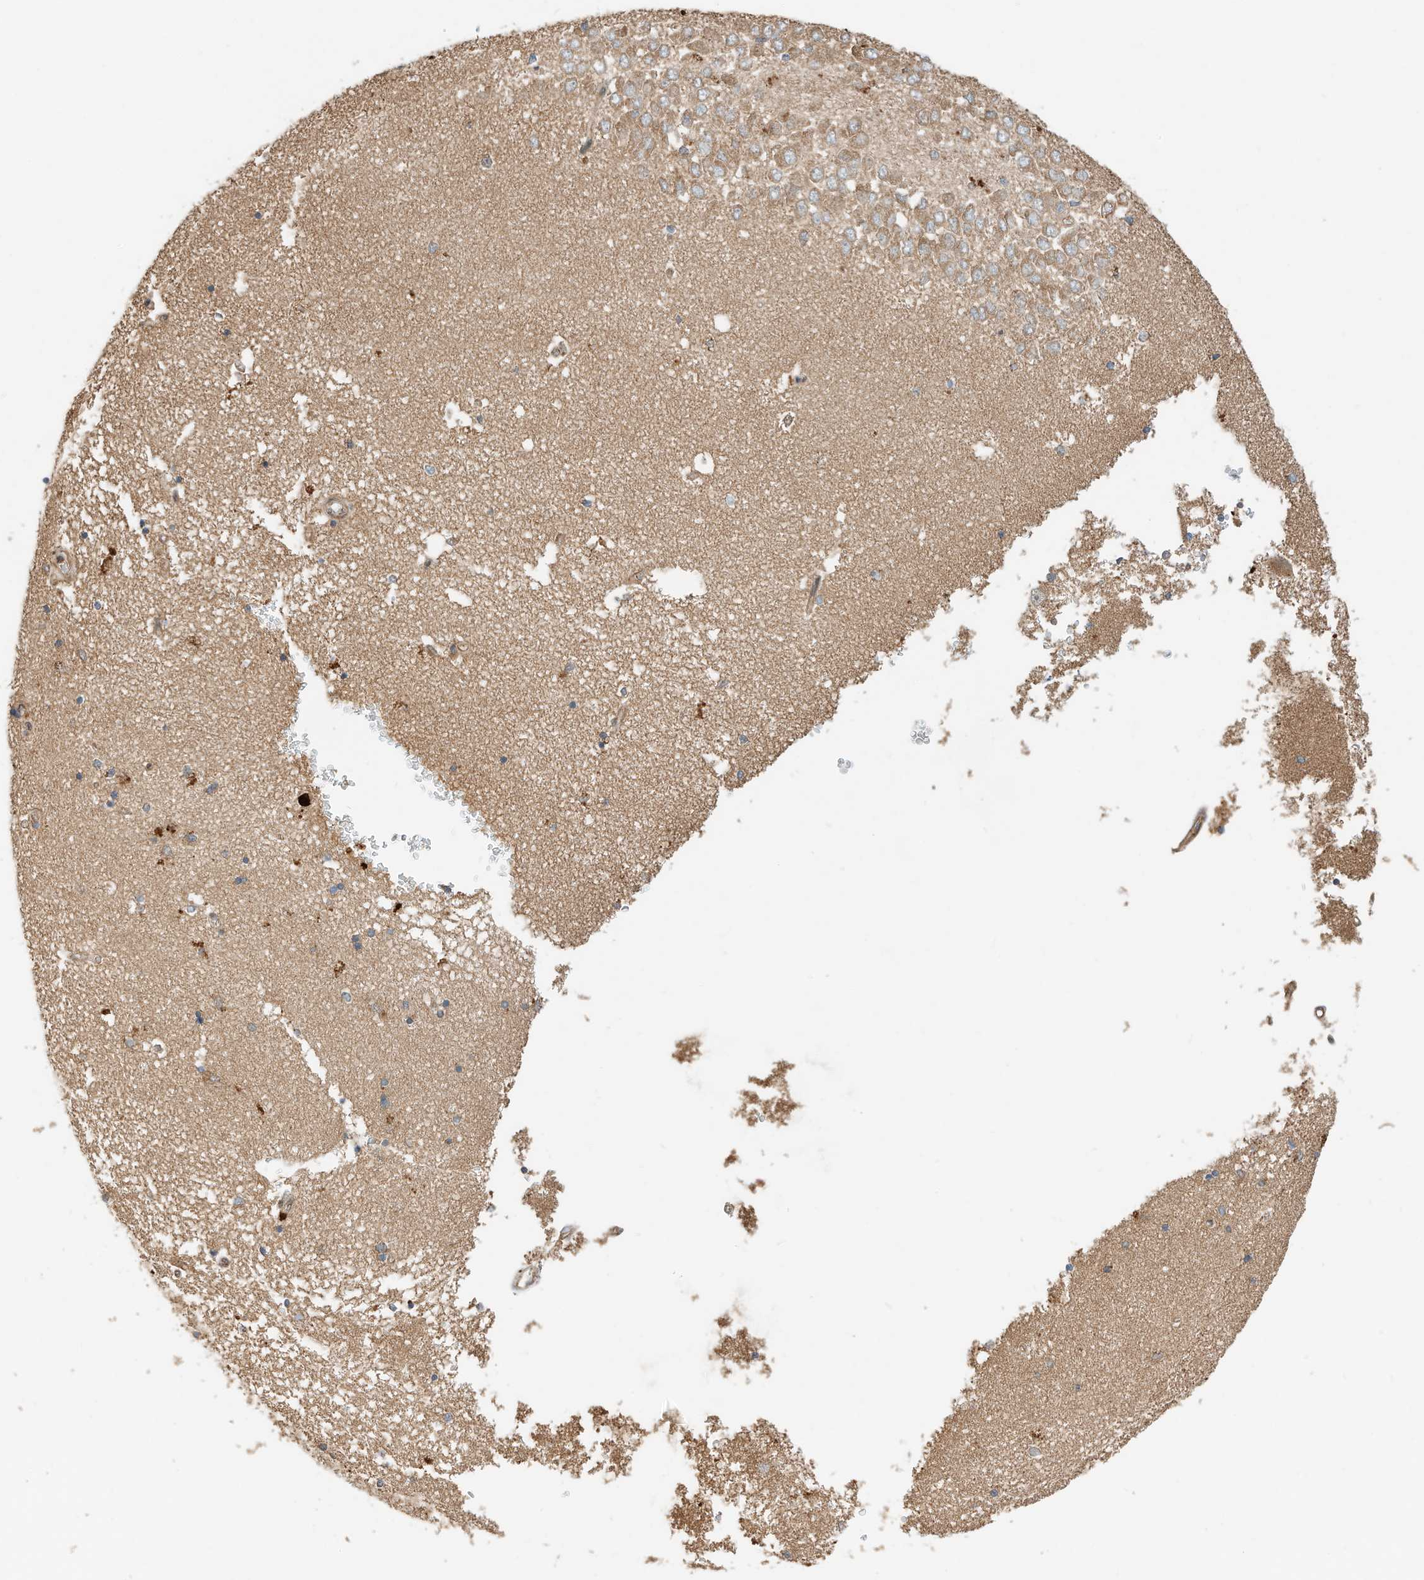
{"staining": {"intensity": "moderate", "quantity": "<25%", "location": "cytoplasmic/membranous"}, "tissue": "hippocampus", "cell_type": "Glial cells", "image_type": "normal", "snomed": [{"axis": "morphology", "description": "Normal tissue, NOS"}, {"axis": "topography", "description": "Hippocampus"}], "caption": "Protein expression analysis of unremarkable hippocampus reveals moderate cytoplasmic/membranous expression in approximately <25% of glial cells.", "gene": "CPAMD8", "patient": {"sex": "male", "age": 45}}